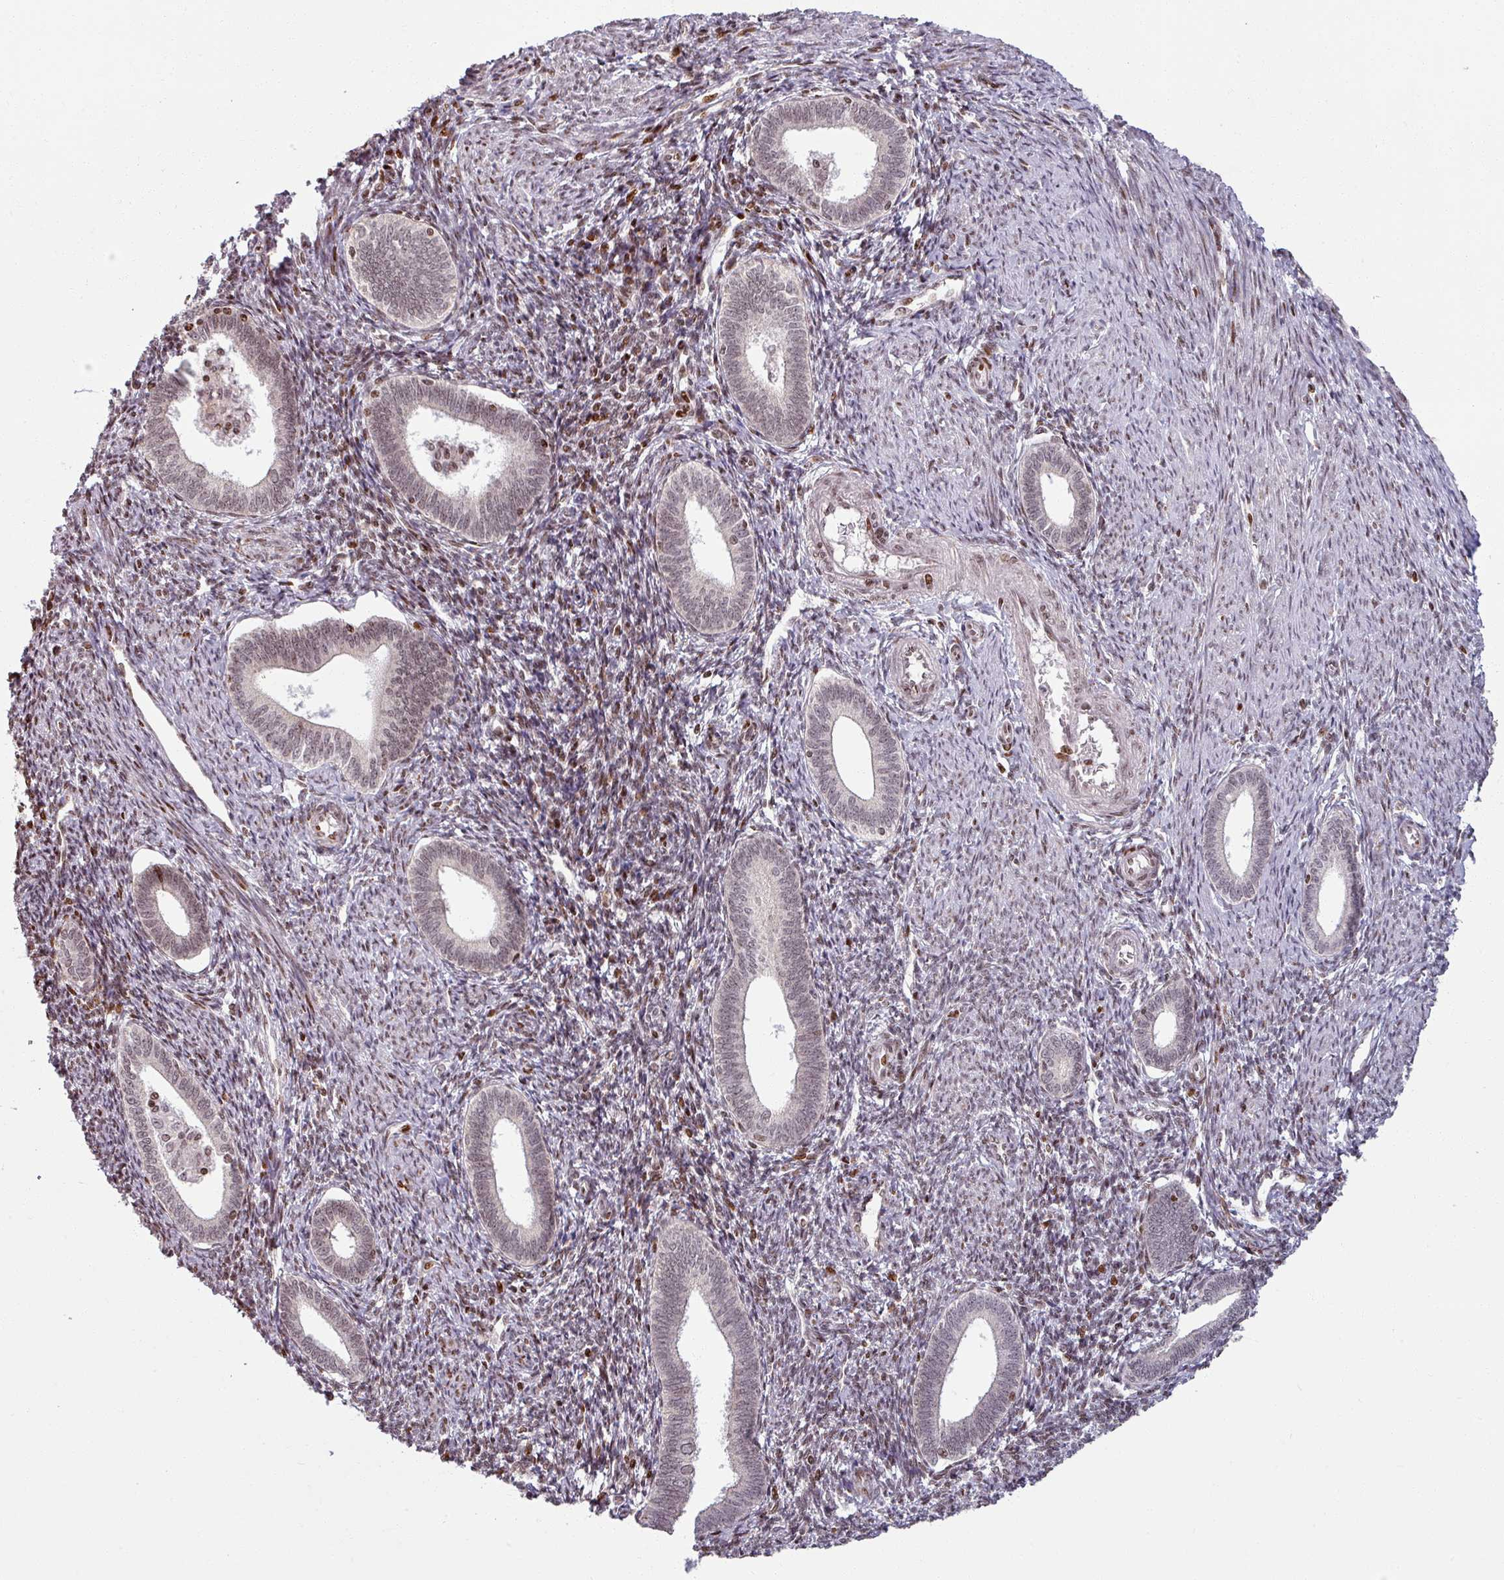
{"staining": {"intensity": "moderate", "quantity": "<25%", "location": "nuclear"}, "tissue": "endometrium", "cell_type": "Cells in endometrial stroma", "image_type": "normal", "snomed": [{"axis": "morphology", "description": "Normal tissue, NOS"}, {"axis": "topography", "description": "Endometrium"}], "caption": "DAB immunohistochemical staining of unremarkable human endometrium shows moderate nuclear protein positivity in approximately <25% of cells in endometrial stroma. (Brightfield microscopy of DAB IHC at high magnification).", "gene": "NCOR1", "patient": {"sex": "female", "age": 41}}